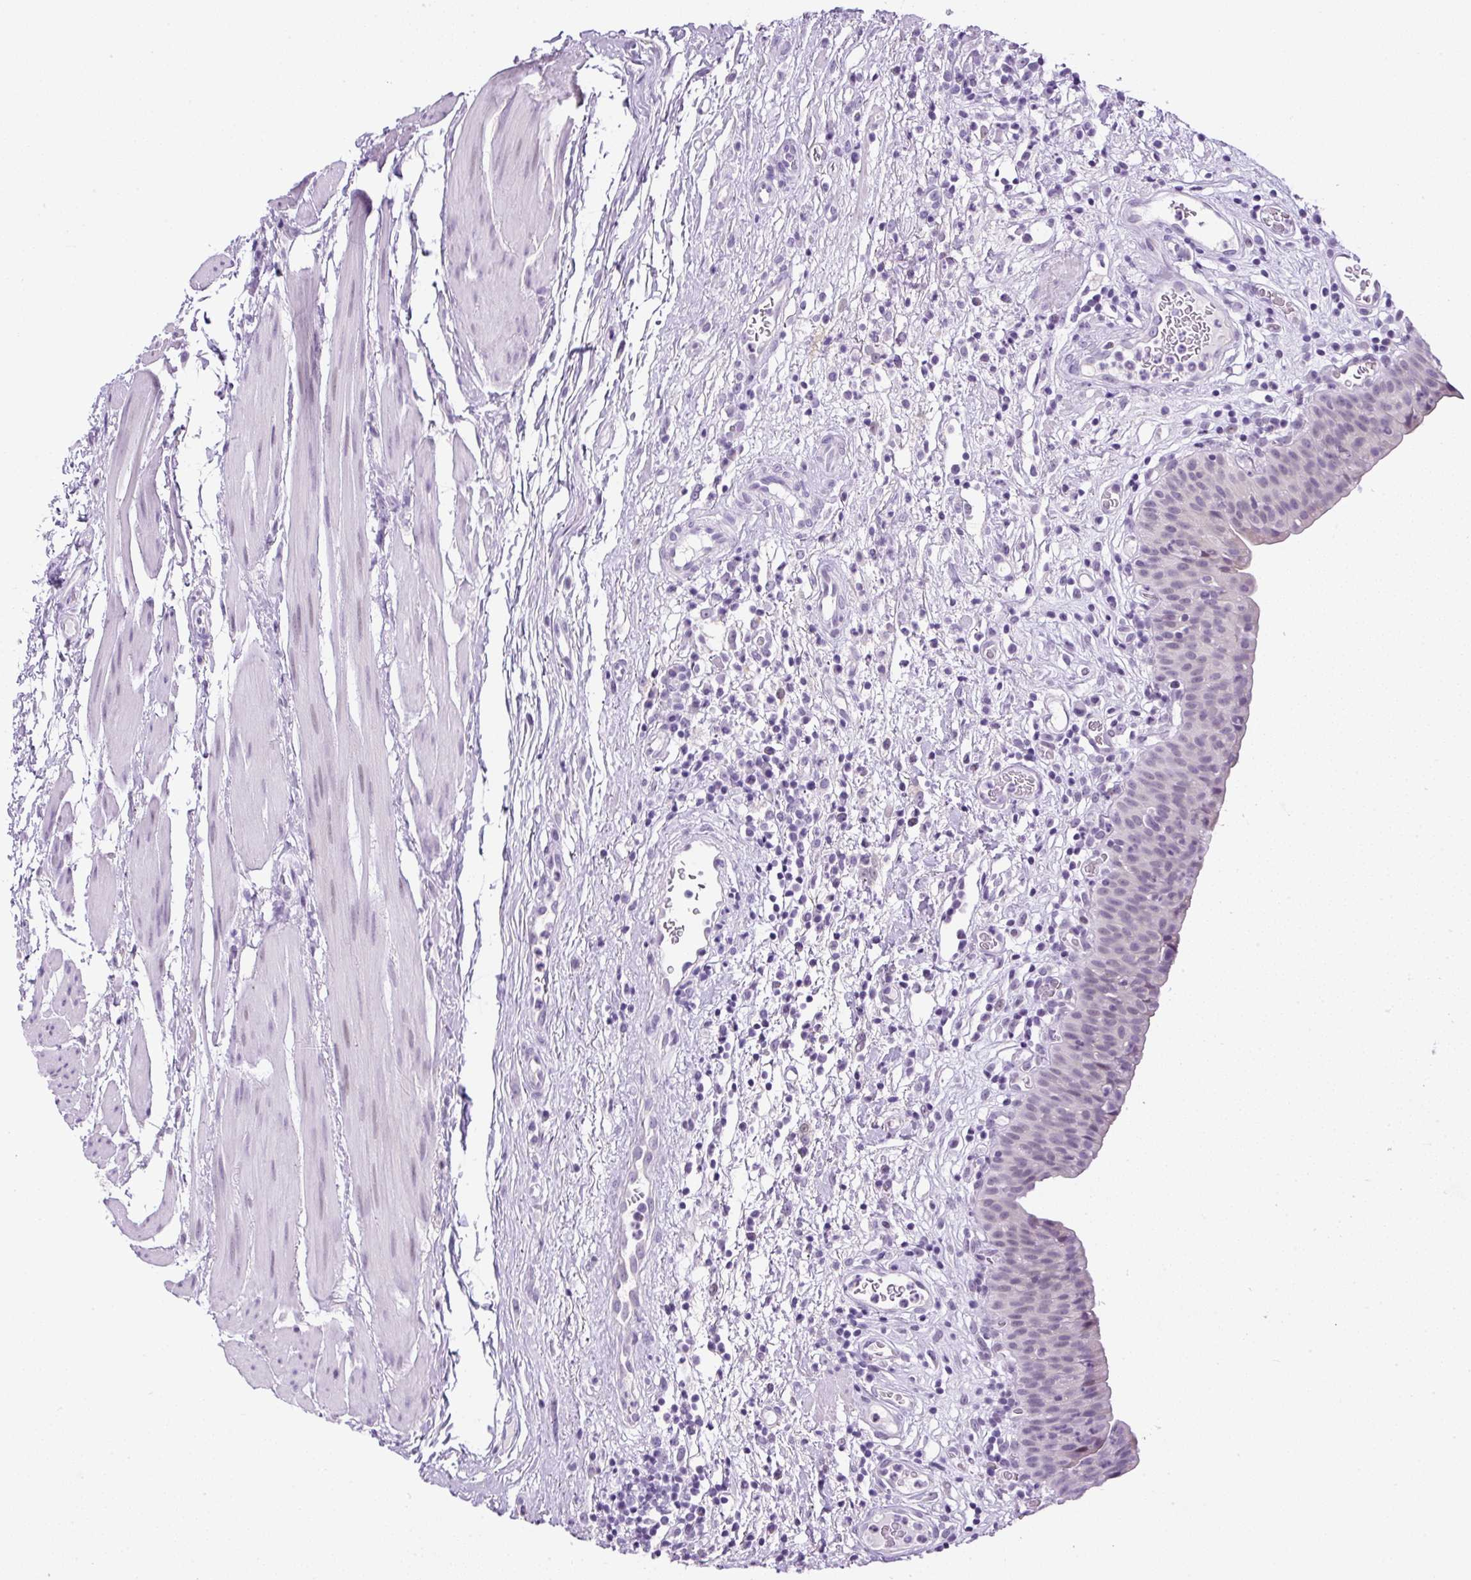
{"staining": {"intensity": "negative", "quantity": "none", "location": "none"}, "tissue": "urinary bladder", "cell_type": "Urothelial cells", "image_type": "normal", "snomed": [{"axis": "morphology", "description": "Normal tissue, NOS"}, {"axis": "morphology", "description": "Inflammation, NOS"}, {"axis": "topography", "description": "Urinary bladder"}], "caption": "High magnification brightfield microscopy of normal urinary bladder stained with DAB (3,3'-diaminobenzidine) (brown) and counterstained with hematoxylin (blue): urothelial cells show no significant positivity. (Brightfield microscopy of DAB immunohistochemistry at high magnification).", "gene": "RHBDD2", "patient": {"sex": "male", "age": 57}}